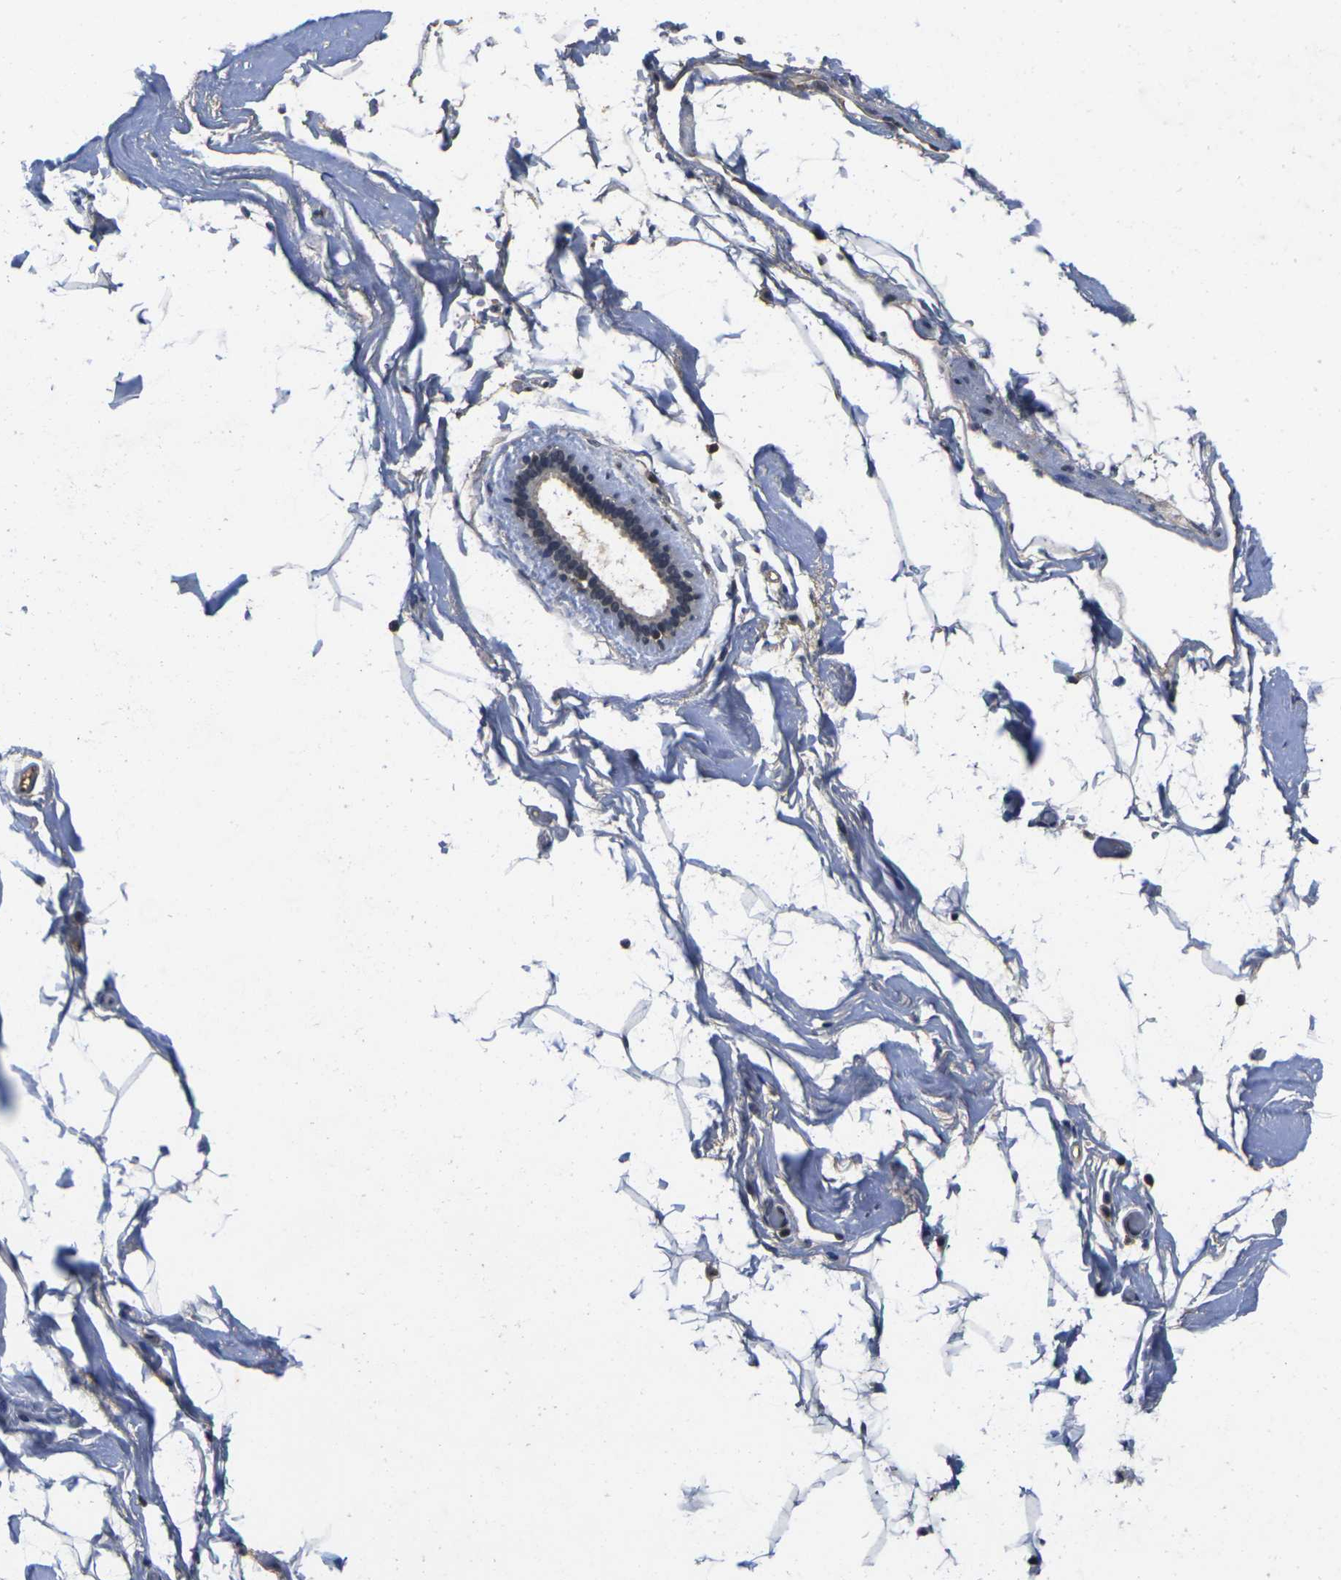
{"staining": {"intensity": "weak", "quantity": "25%-75%", "location": "cytoplasmic/membranous"}, "tissue": "adipose tissue", "cell_type": "Adipocytes", "image_type": "normal", "snomed": [{"axis": "morphology", "description": "Normal tissue, NOS"}, {"axis": "topography", "description": "Breast"}, {"axis": "topography", "description": "Soft tissue"}], "caption": "Immunohistochemical staining of unremarkable adipose tissue shows 25%-75% levels of weak cytoplasmic/membranous protein staining in about 25%-75% of adipocytes.", "gene": "GTF2E1", "patient": {"sex": "female", "age": 75}}